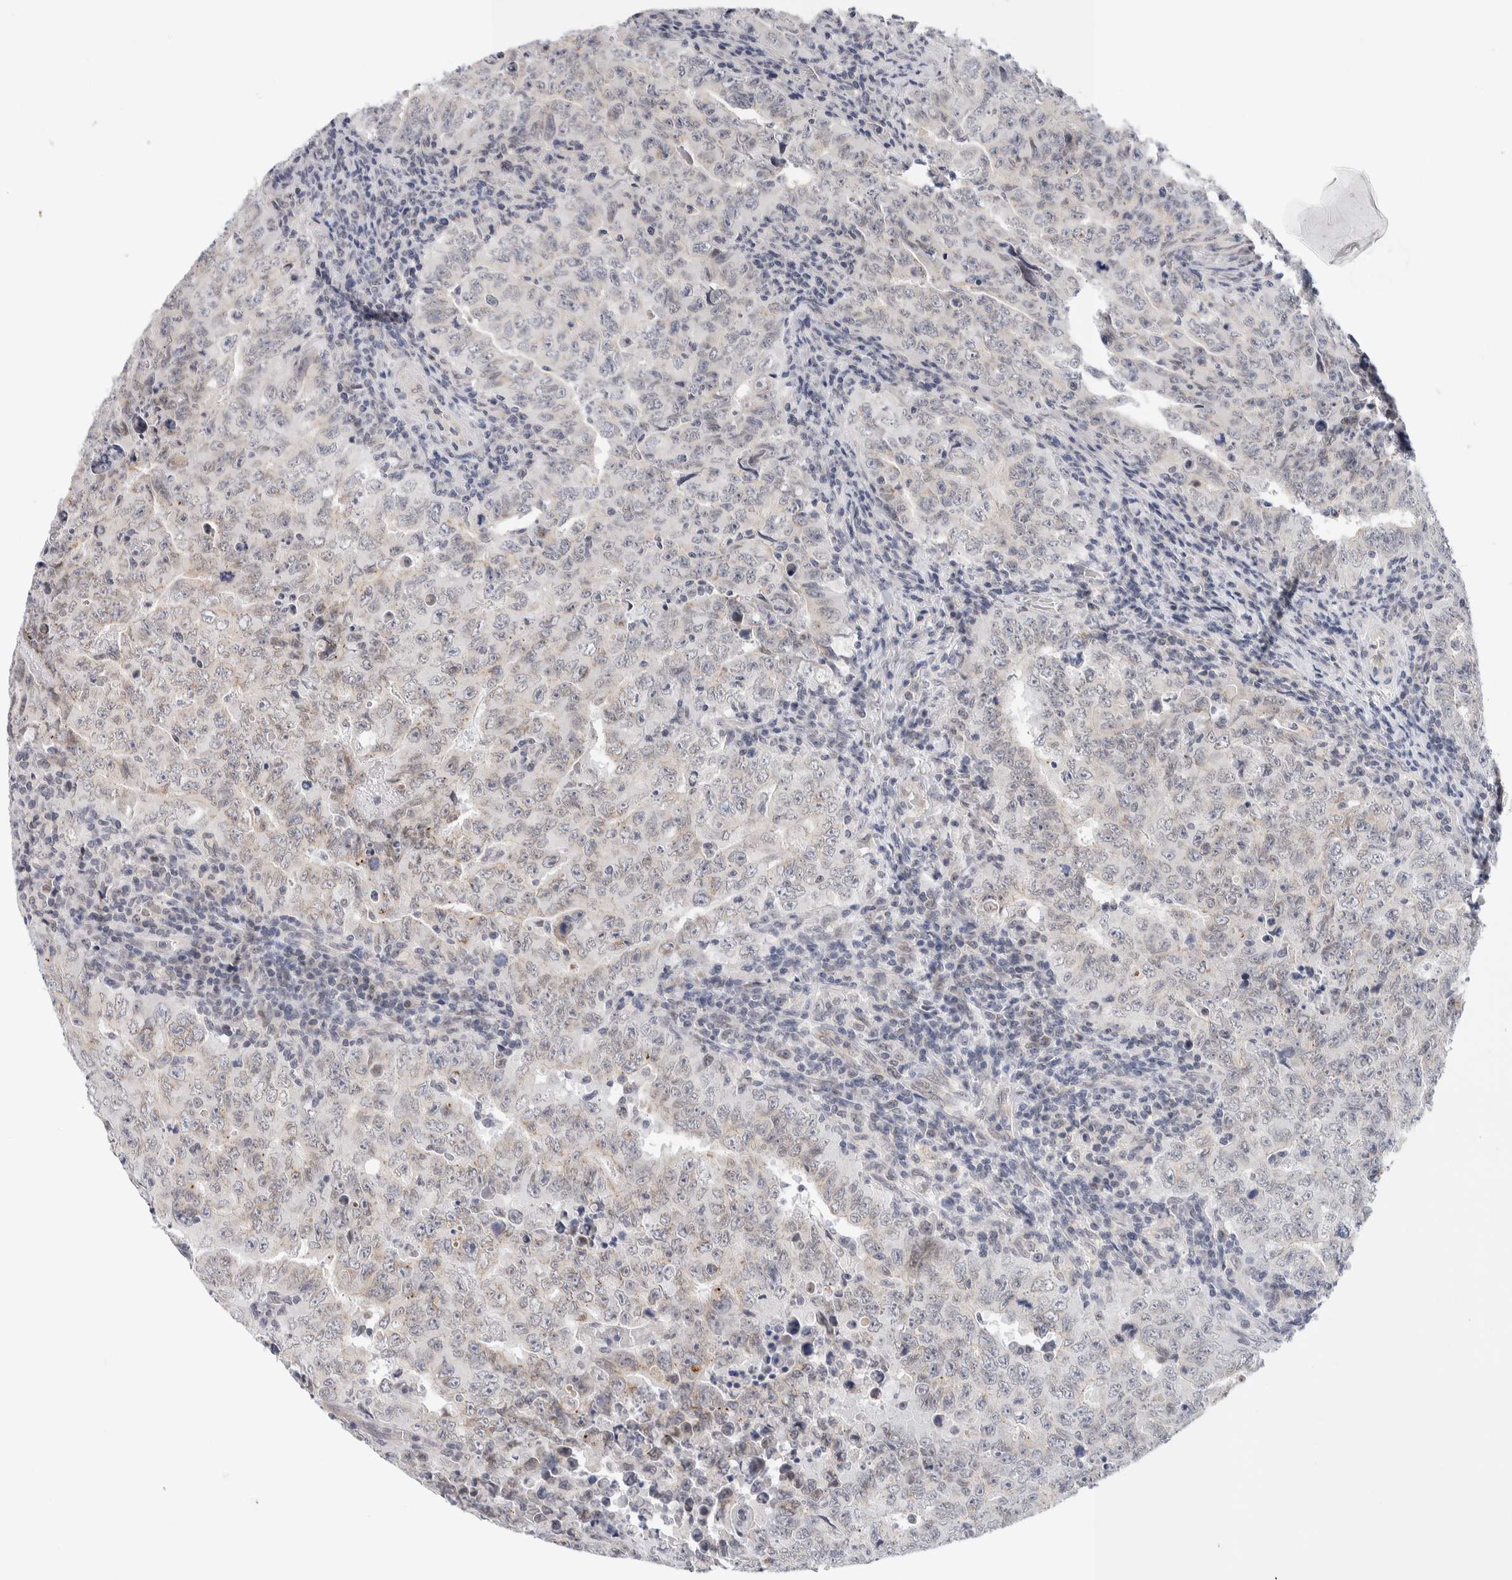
{"staining": {"intensity": "negative", "quantity": "none", "location": "none"}, "tissue": "testis cancer", "cell_type": "Tumor cells", "image_type": "cancer", "snomed": [{"axis": "morphology", "description": "Carcinoma, Embryonal, NOS"}, {"axis": "topography", "description": "Testis"}], "caption": "Tumor cells are negative for protein expression in human testis embryonal carcinoma.", "gene": "CRAT", "patient": {"sex": "male", "age": 26}}